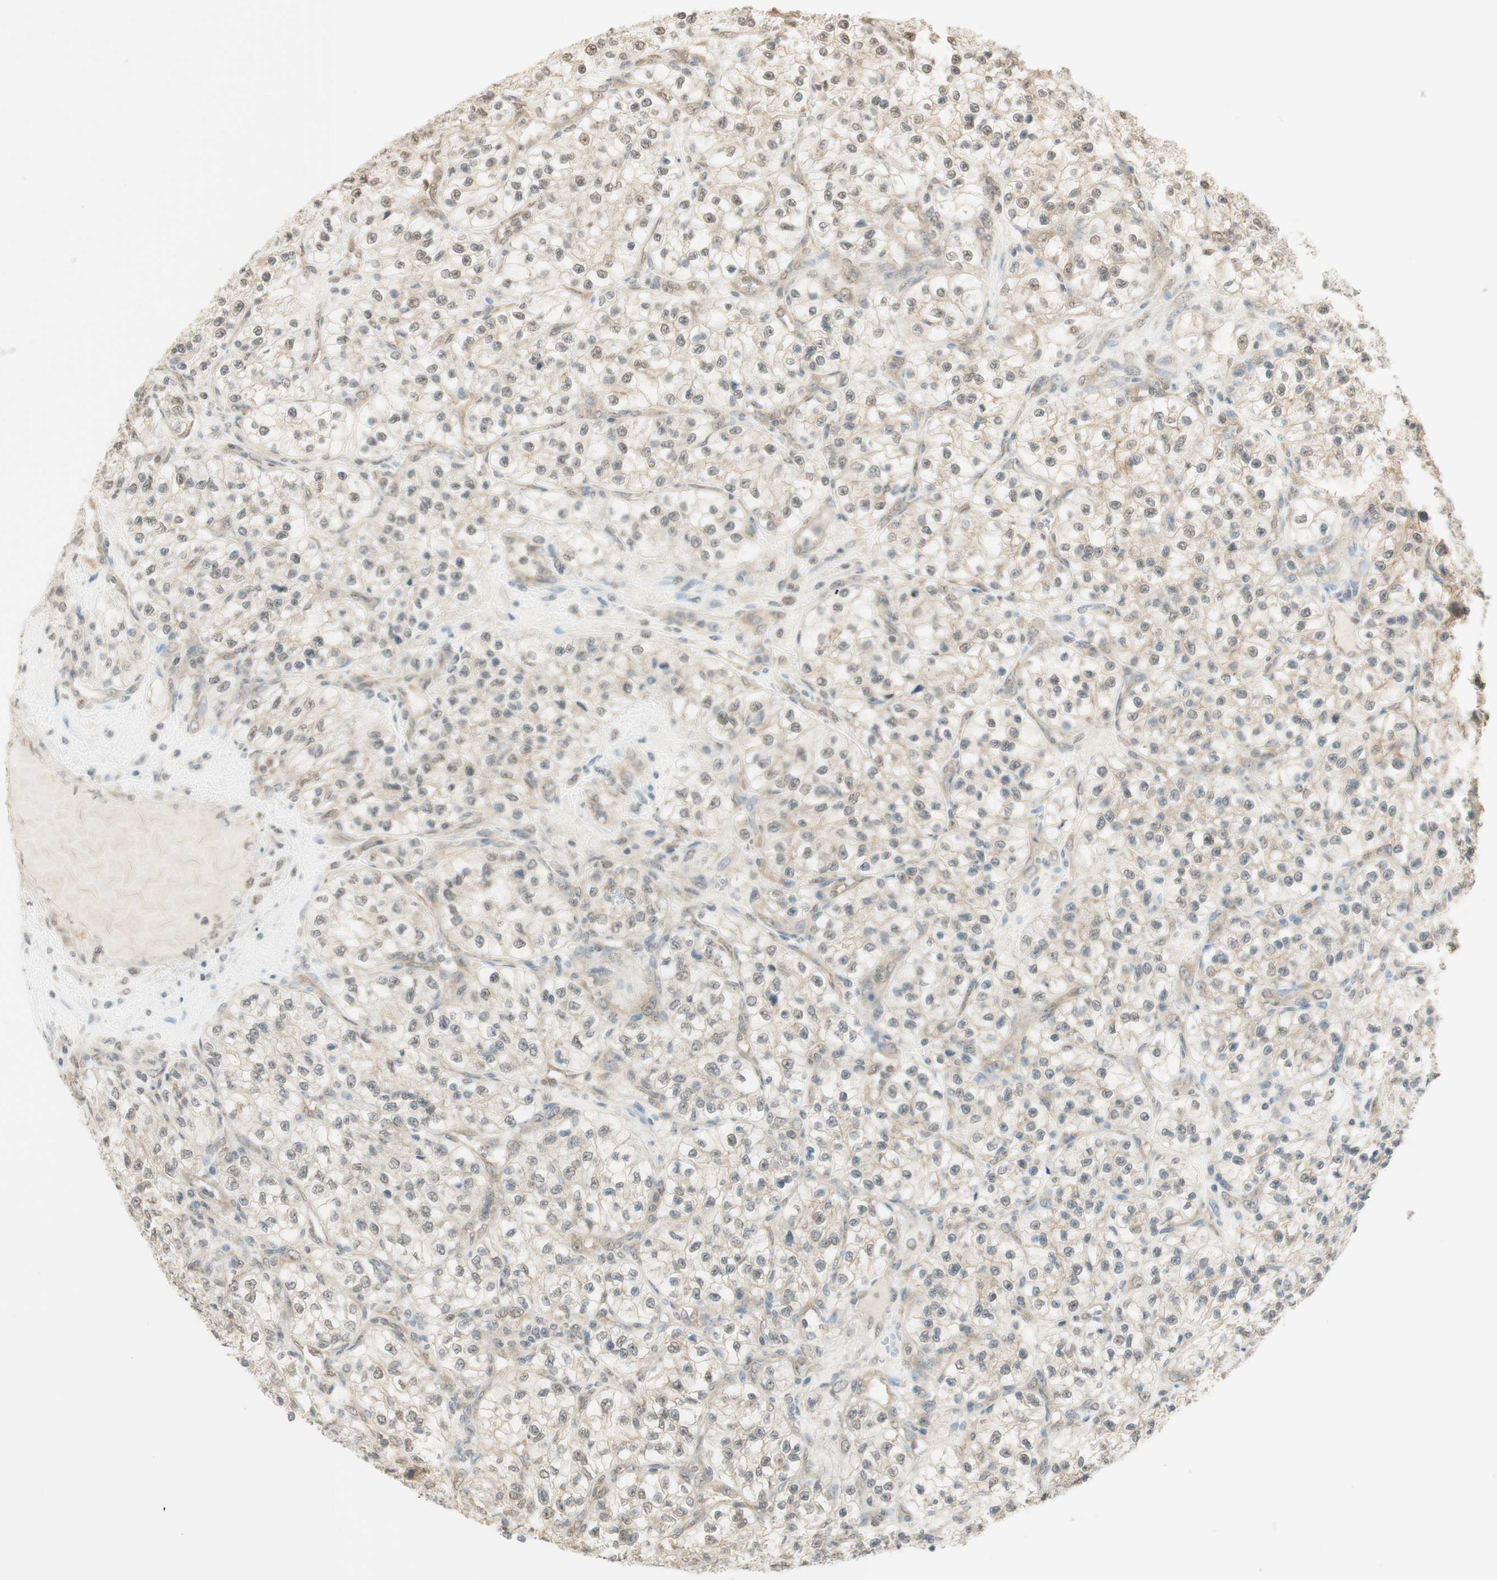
{"staining": {"intensity": "weak", "quantity": "<25%", "location": "cytoplasmic/membranous,nuclear"}, "tissue": "renal cancer", "cell_type": "Tumor cells", "image_type": "cancer", "snomed": [{"axis": "morphology", "description": "Adenocarcinoma, NOS"}, {"axis": "topography", "description": "Kidney"}], "caption": "A micrograph of renal adenocarcinoma stained for a protein reveals no brown staining in tumor cells. (Immunohistochemistry, brightfield microscopy, high magnification).", "gene": "SPINT2", "patient": {"sex": "female", "age": 57}}